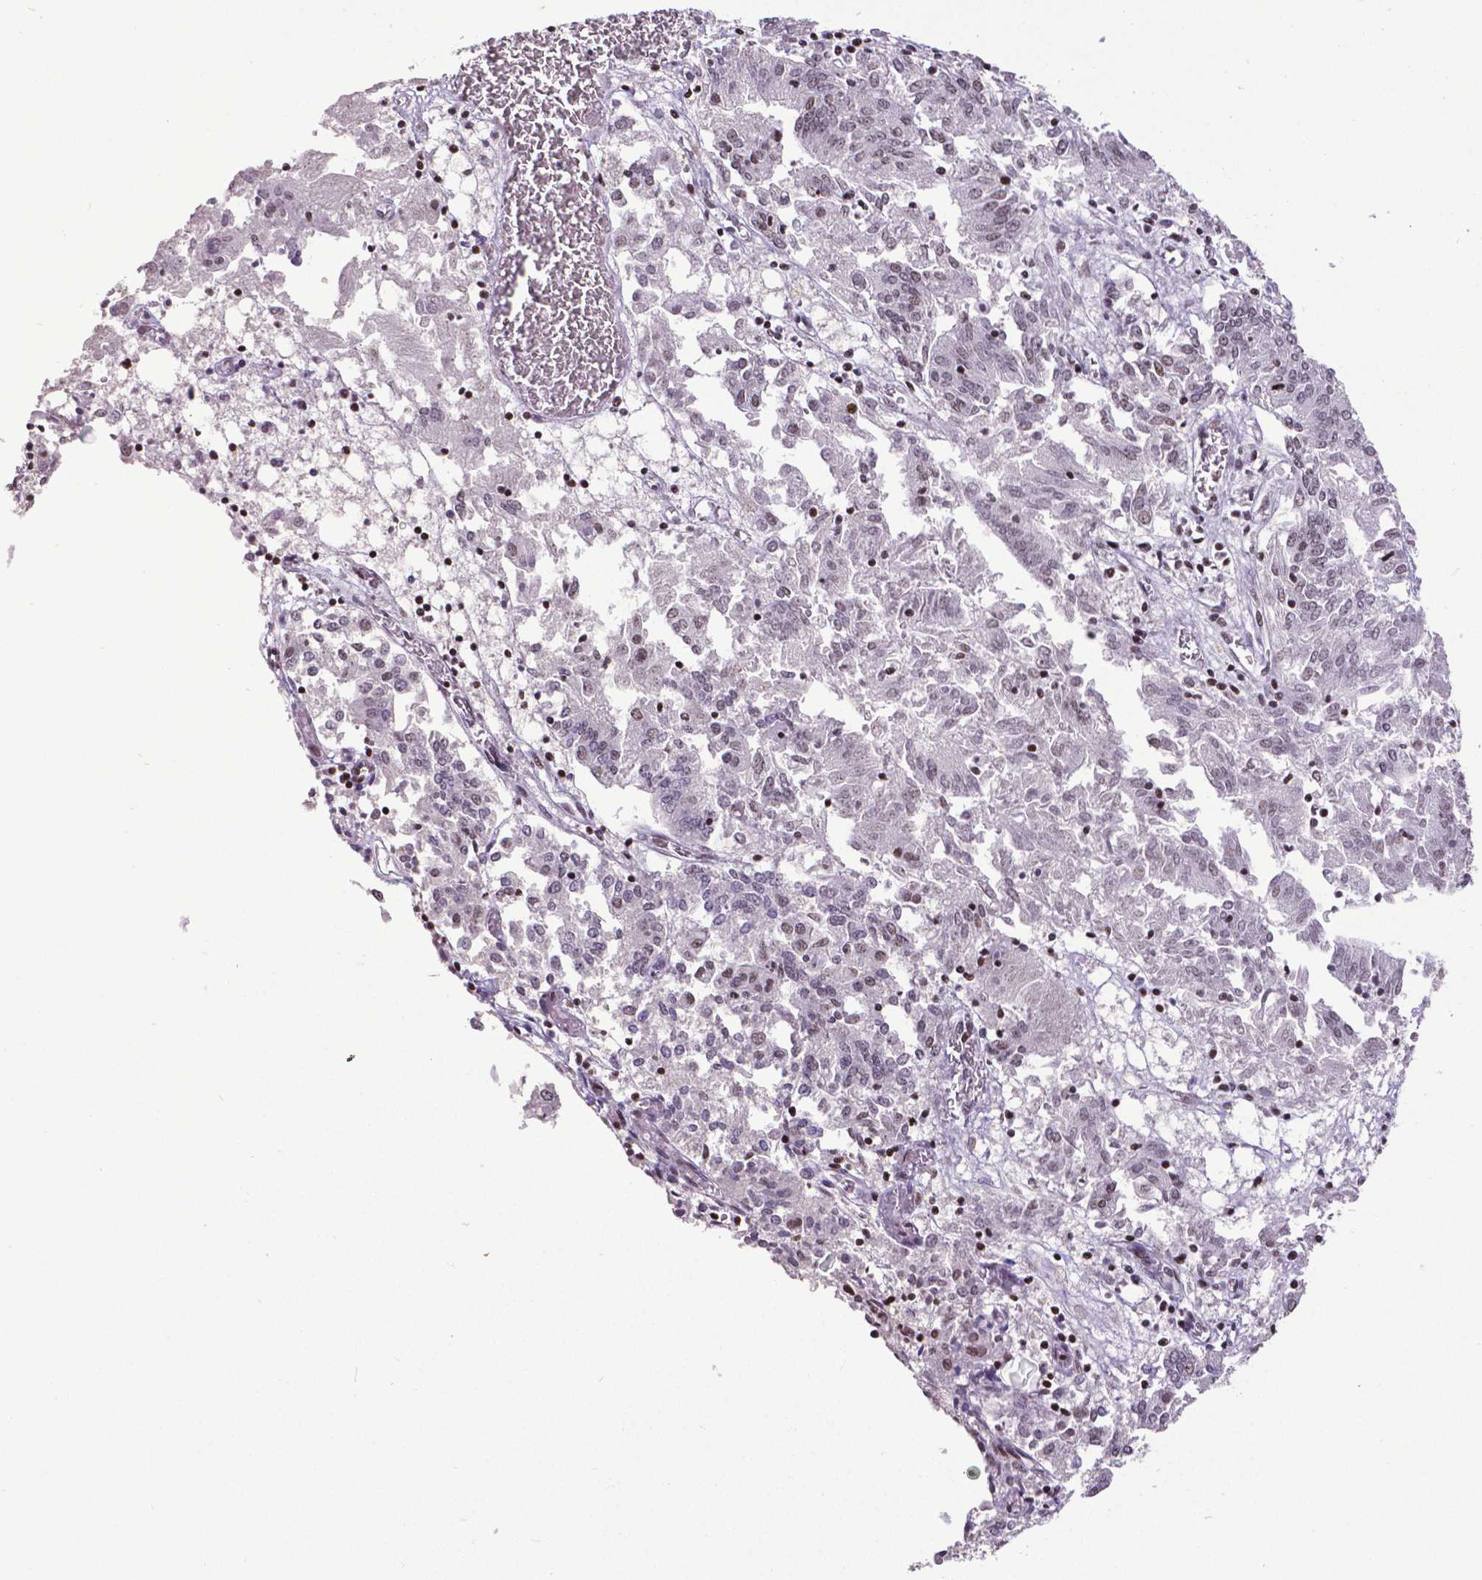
{"staining": {"intensity": "moderate", "quantity": "25%-75%", "location": "nuclear"}, "tissue": "endometrial cancer", "cell_type": "Tumor cells", "image_type": "cancer", "snomed": [{"axis": "morphology", "description": "Adenocarcinoma, NOS"}, {"axis": "topography", "description": "Endometrium"}], "caption": "Immunohistochemistry (DAB (3,3'-diaminobenzidine)) staining of human adenocarcinoma (endometrial) reveals moderate nuclear protein expression in approximately 25%-75% of tumor cells.", "gene": "CTCF", "patient": {"sex": "female", "age": 54}}